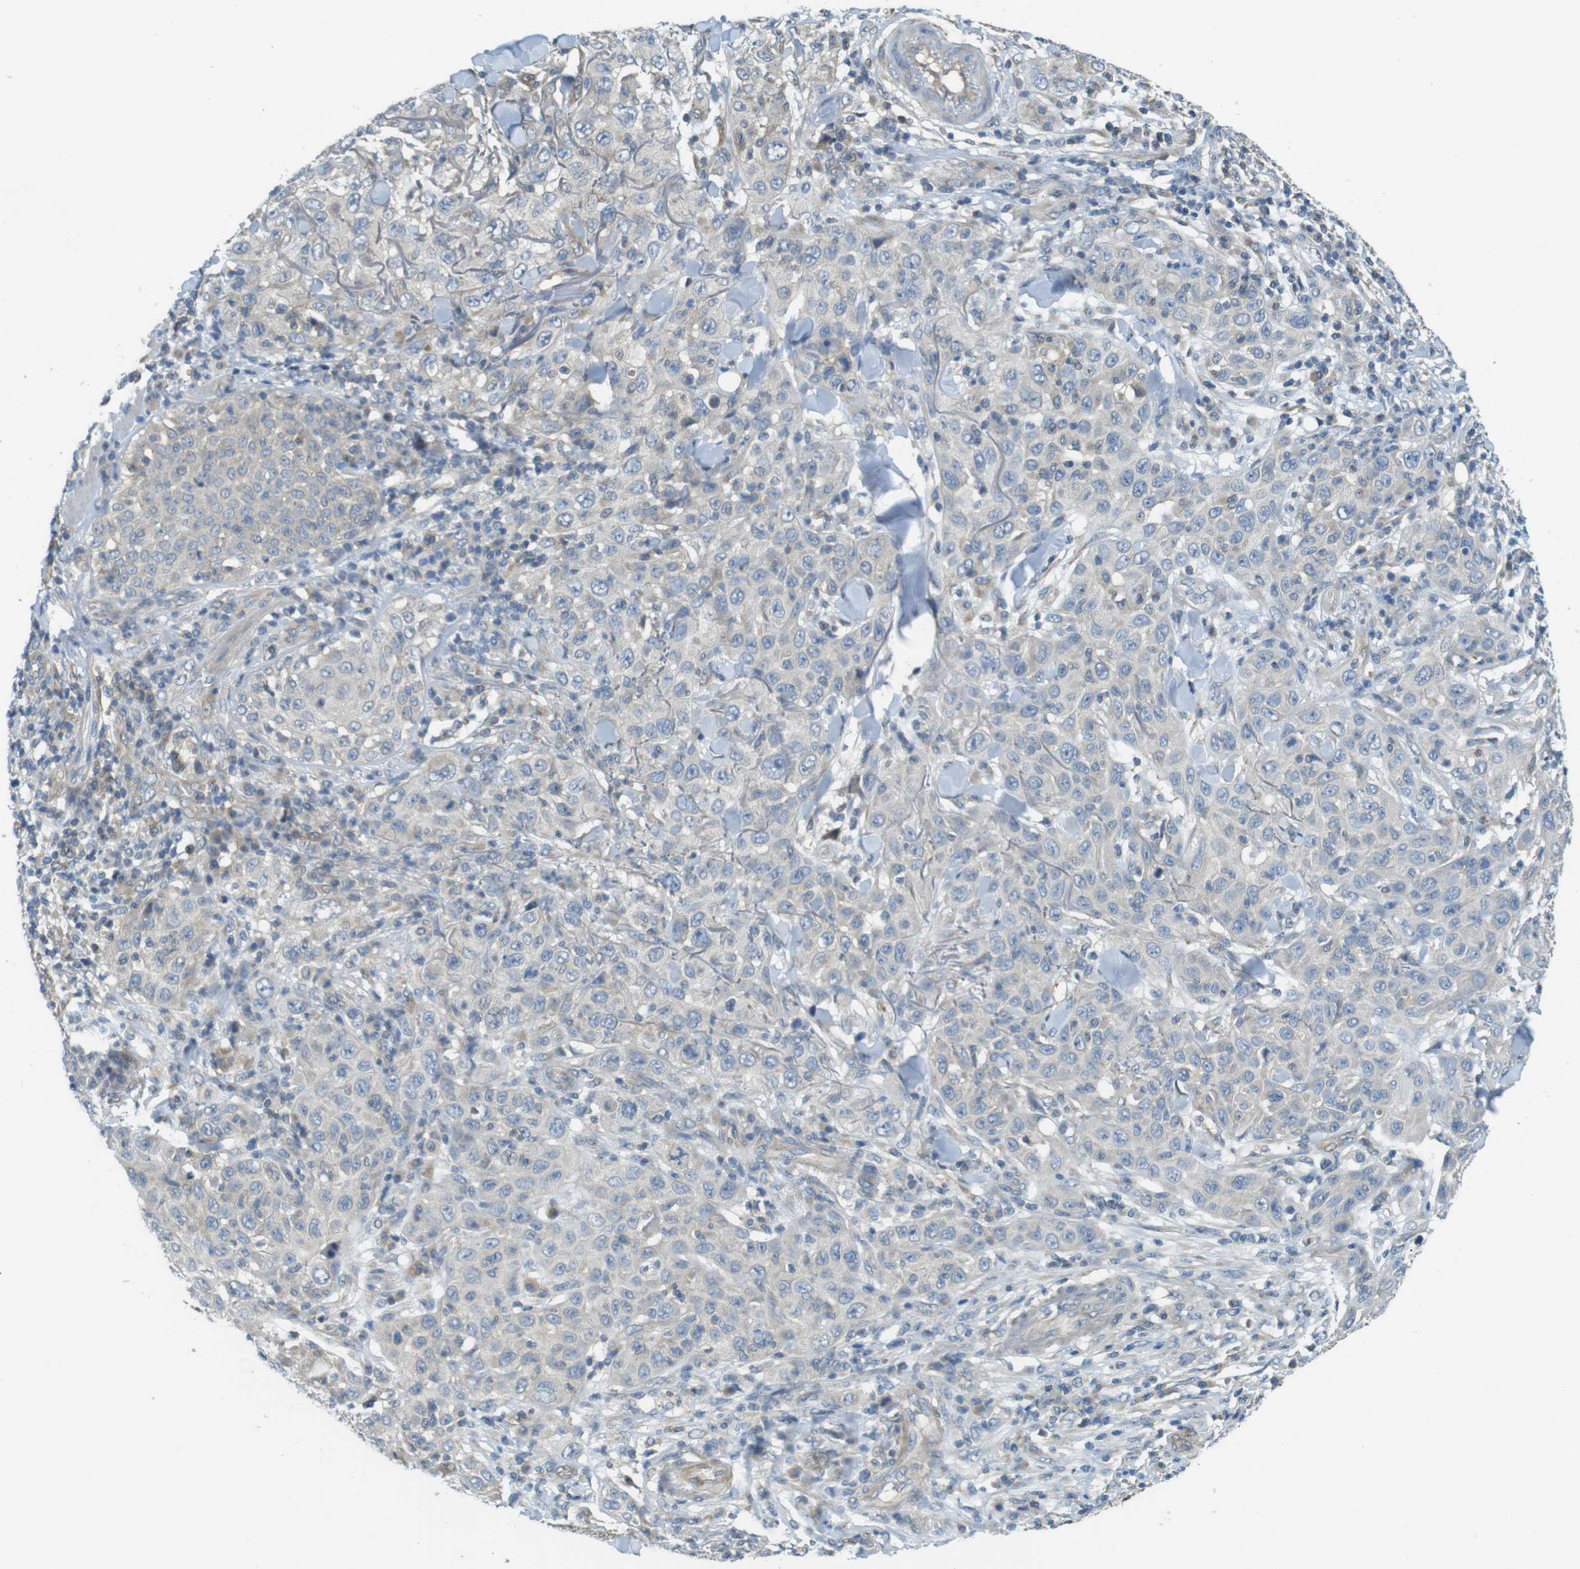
{"staining": {"intensity": "weak", "quantity": "<25%", "location": "cytoplasmic/membranous"}, "tissue": "skin cancer", "cell_type": "Tumor cells", "image_type": "cancer", "snomed": [{"axis": "morphology", "description": "Squamous cell carcinoma, NOS"}, {"axis": "topography", "description": "Skin"}], "caption": "DAB immunohistochemical staining of human skin squamous cell carcinoma reveals no significant positivity in tumor cells. (DAB immunohistochemistry (IHC) visualized using brightfield microscopy, high magnification).", "gene": "ABHD15", "patient": {"sex": "female", "age": 88}}